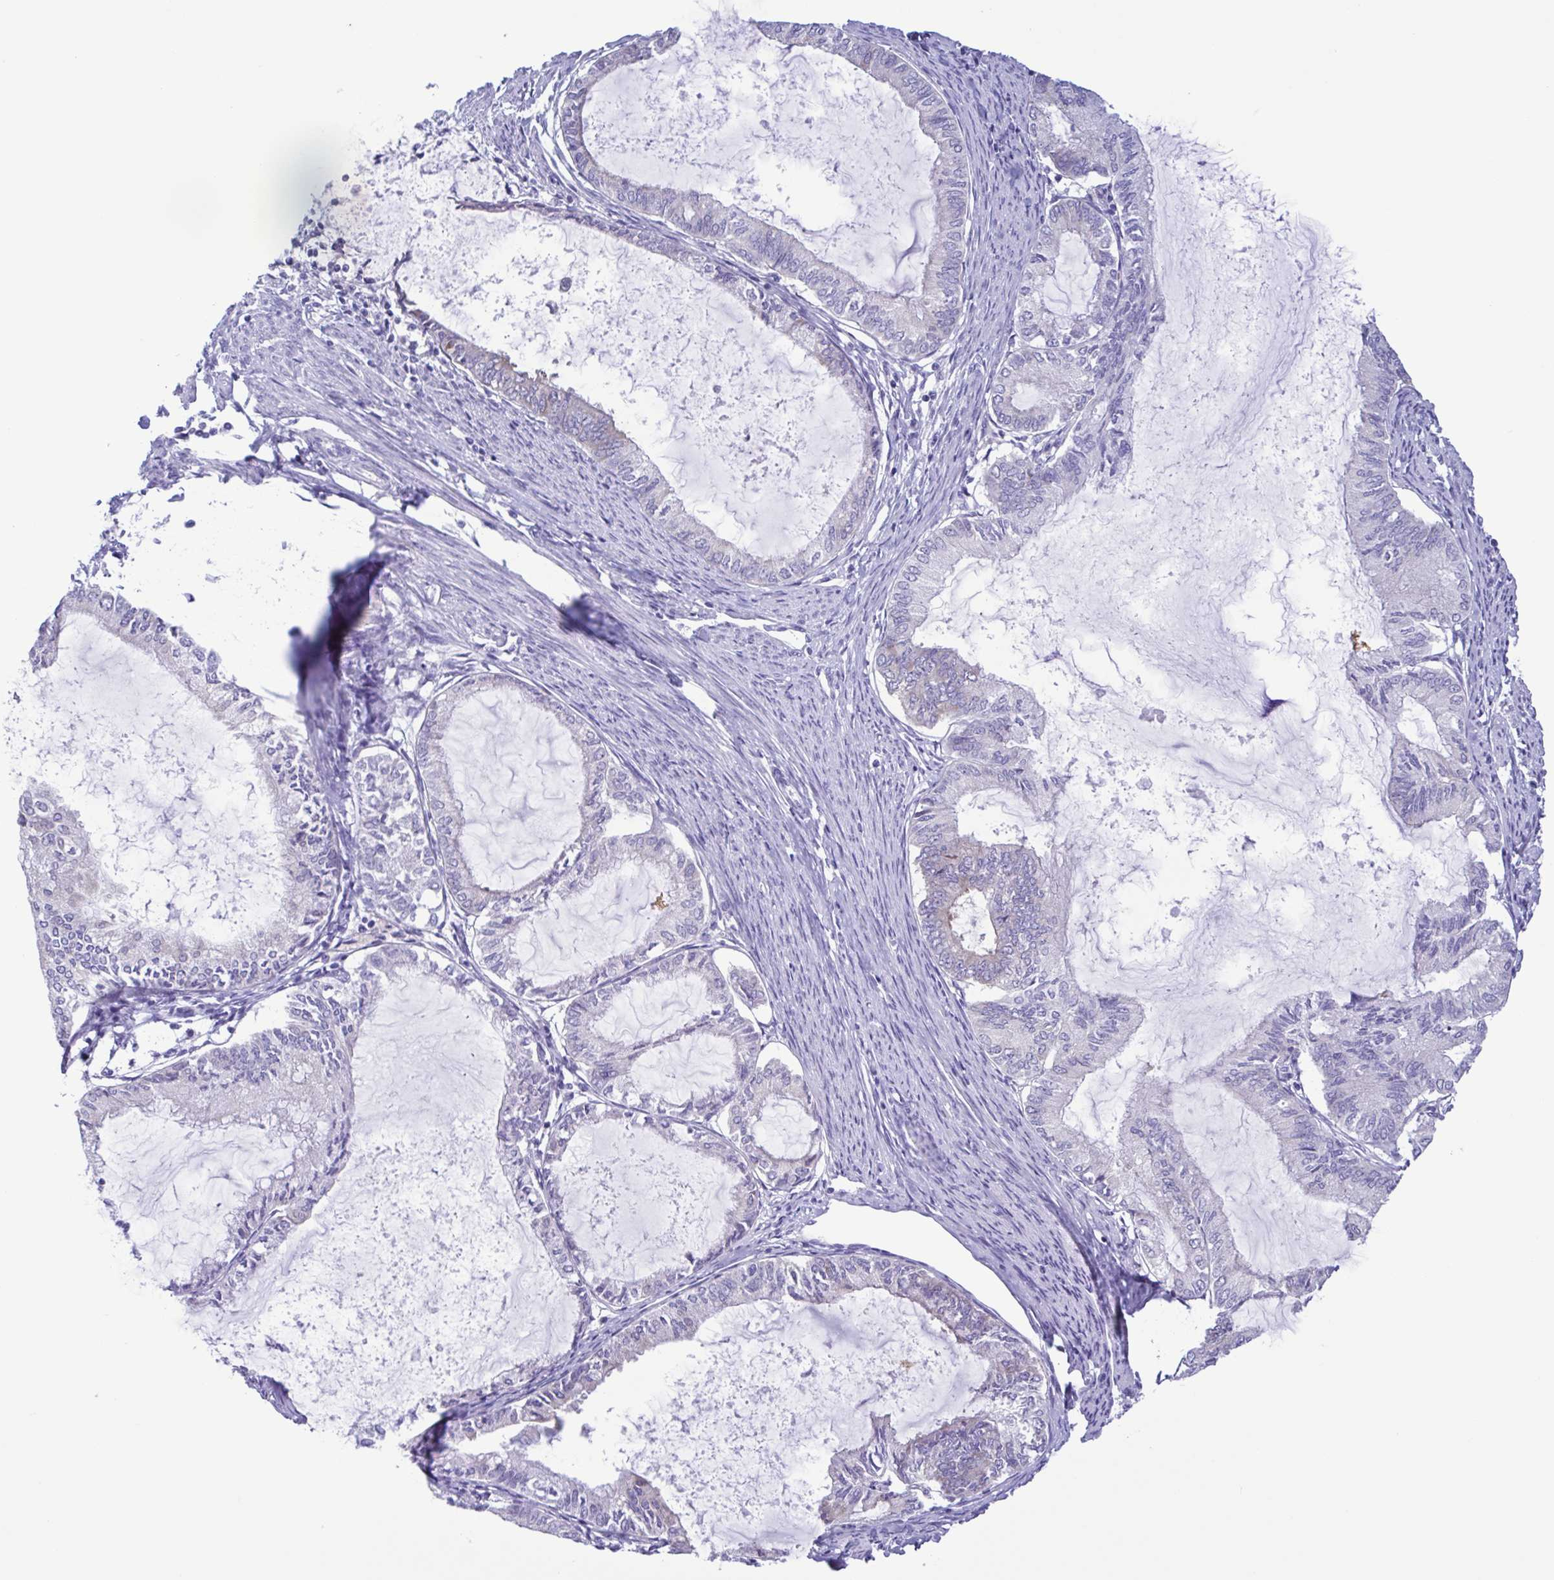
{"staining": {"intensity": "negative", "quantity": "none", "location": "none"}, "tissue": "endometrial cancer", "cell_type": "Tumor cells", "image_type": "cancer", "snomed": [{"axis": "morphology", "description": "Adenocarcinoma, NOS"}, {"axis": "topography", "description": "Endometrium"}], "caption": "Adenocarcinoma (endometrial) stained for a protein using immunohistochemistry displays no expression tumor cells.", "gene": "TNNI3", "patient": {"sex": "female", "age": 86}}